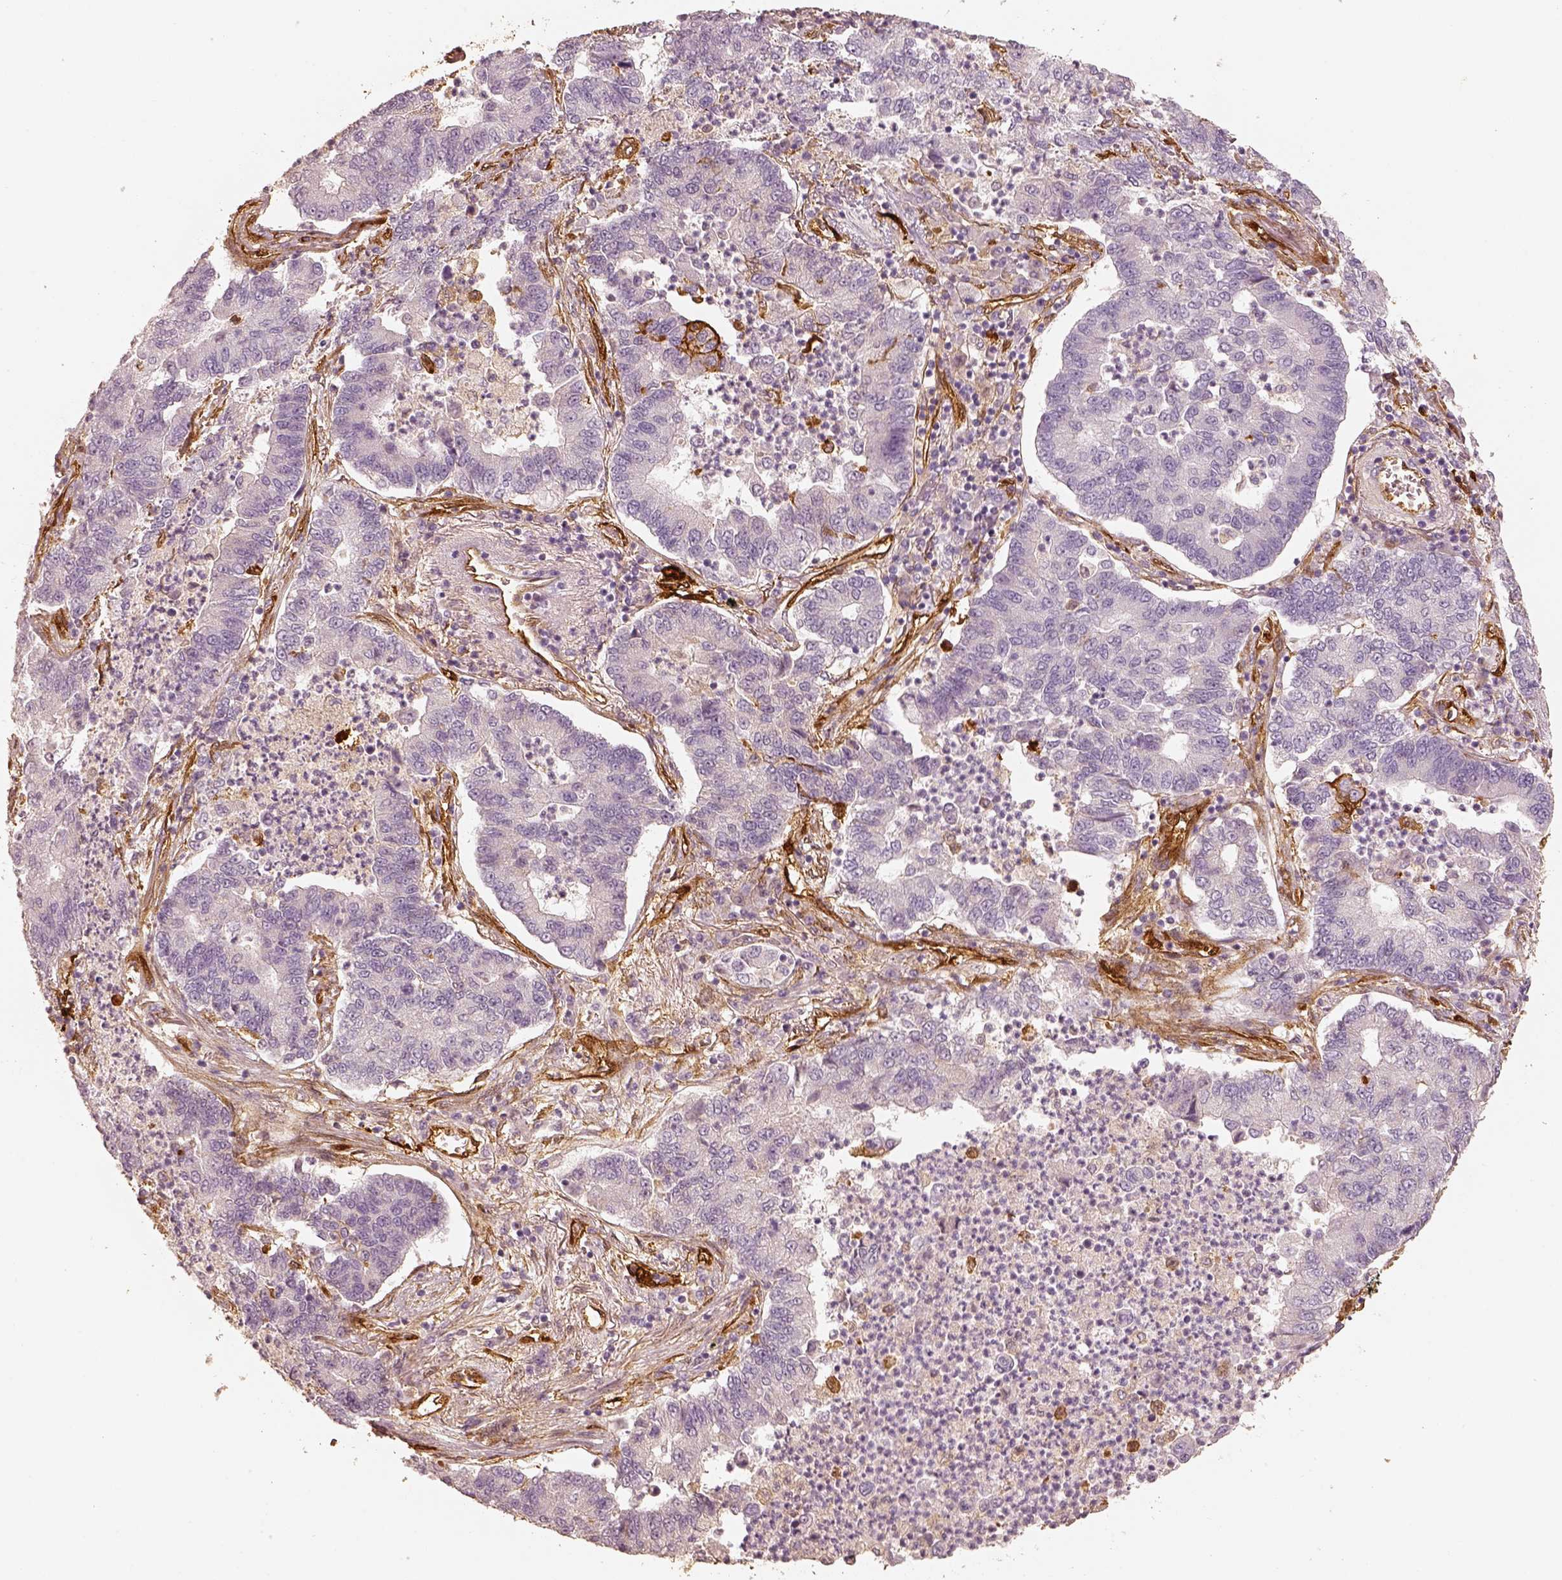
{"staining": {"intensity": "negative", "quantity": "none", "location": "none"}, "tissue": "lung cancer", "cell_type": "Tumor cells", "image_type": "cancer", "snomed": [{"axis": "morphology", "description": "Adenocarcinoma, NOS"}, {"axis": "topography", "description": "Lung"}], "caption": "Tumor cells show no significant protein positivity in lung cancer.", "gene": "FSCN1", "patient": {"sex": "female", "age": 57}}